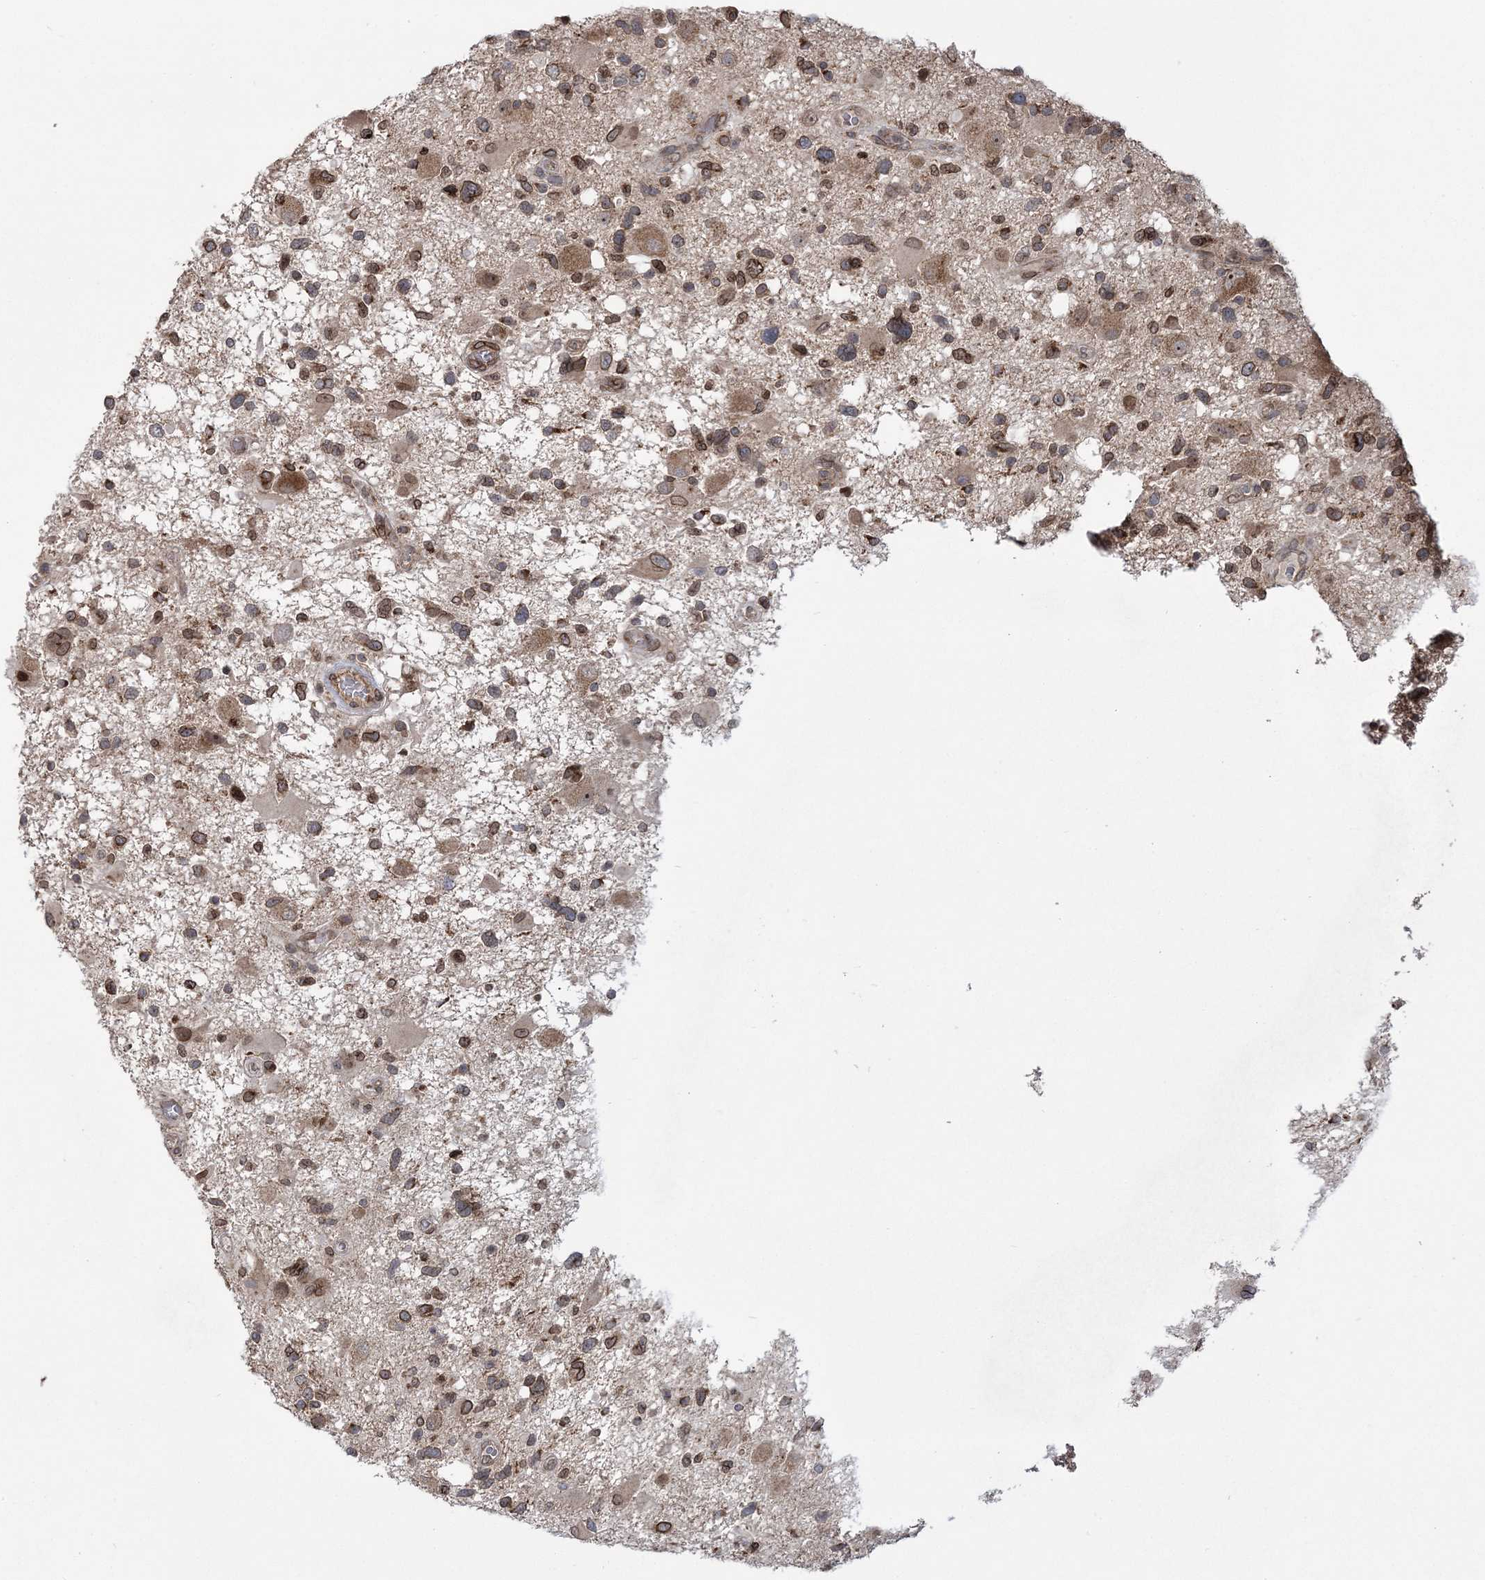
{"staining": {"intensity": "moderate", "quantity": "25%-75%", "location": "cytoplasmic/membranous,nuclear"}, "tissue": "glioma", "cell_type": "Tumor cells", "image_type": "cancer", "snomed": [{"axis": "morphology", "description": "Glioma, malignant, High grade"}, {"axis": "topography", "description": "Brain"}], "caption": "Tumor cells display moderate cytoplasmic/membranous and nuclear staining in approximately 25%-75% of cells in malignant glioma (high-grade). (brown staining indicates protein expression, while blue staining denotes nuclei).", "gene": "DNAJC27", "patient": {"sex": "male", "age": 33}}